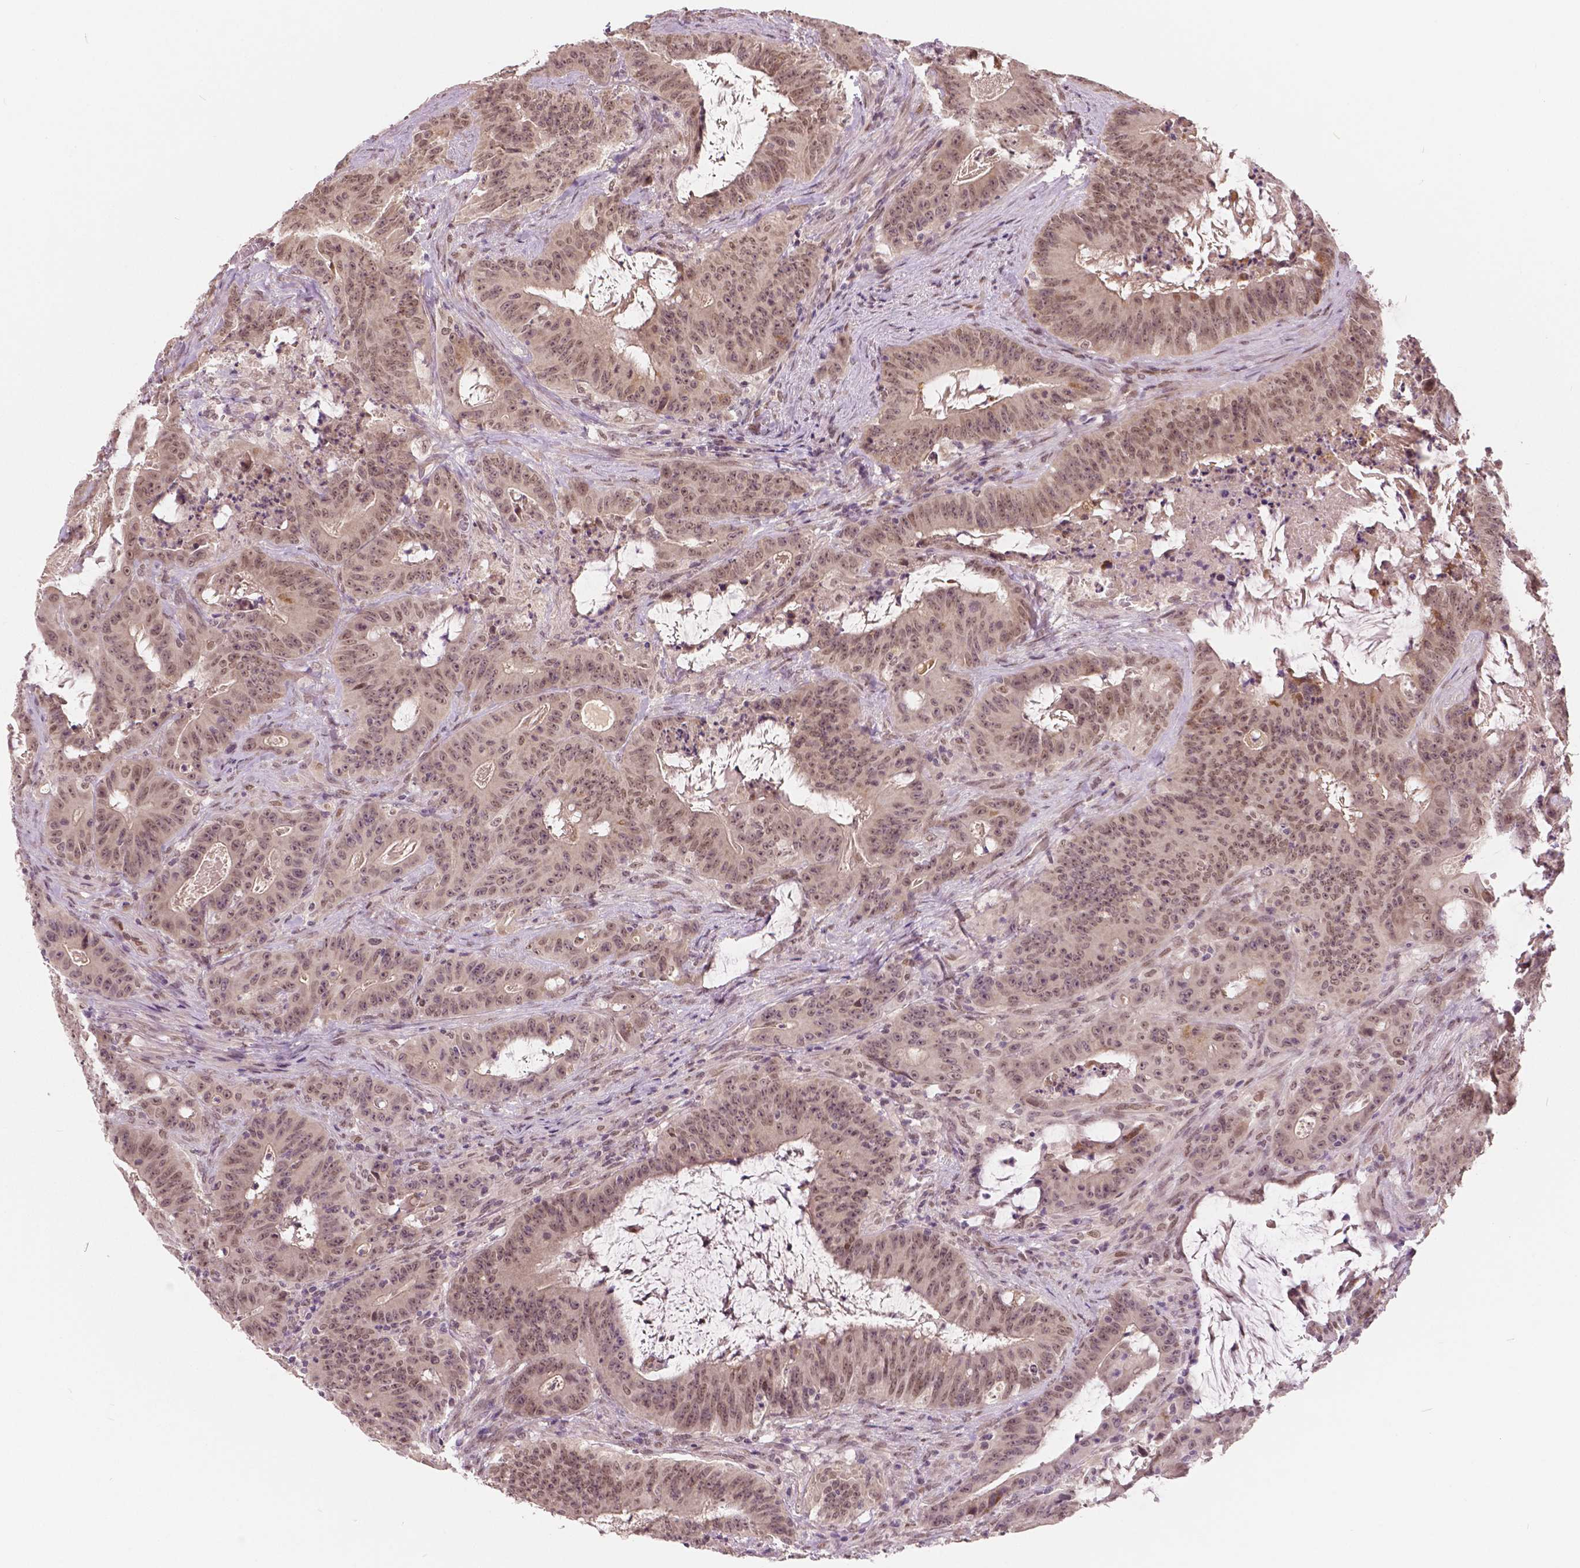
{"staining": {"intensity": "weak", "quantity": ">75%", "location": "nuclear"}, "tissue": "colorectal cancer", "cell_type": "Tumor cells", "image_type": "cancer", "snomed": [{"axis": "morphology", "description": "Adenocarcinoma, NOS"}, {"axis": "topography", "description": "Colon"}], "caption": "Immunohistochemical staining of colorectal adenocarcinoma demonstrates weak nuclear protein staining in approximately >75% of tumor cells. (IHC, brightfield microscopy, high magnification).", "gene": "HMBOX1", "patient": {"sex": "male", "age": 33}}